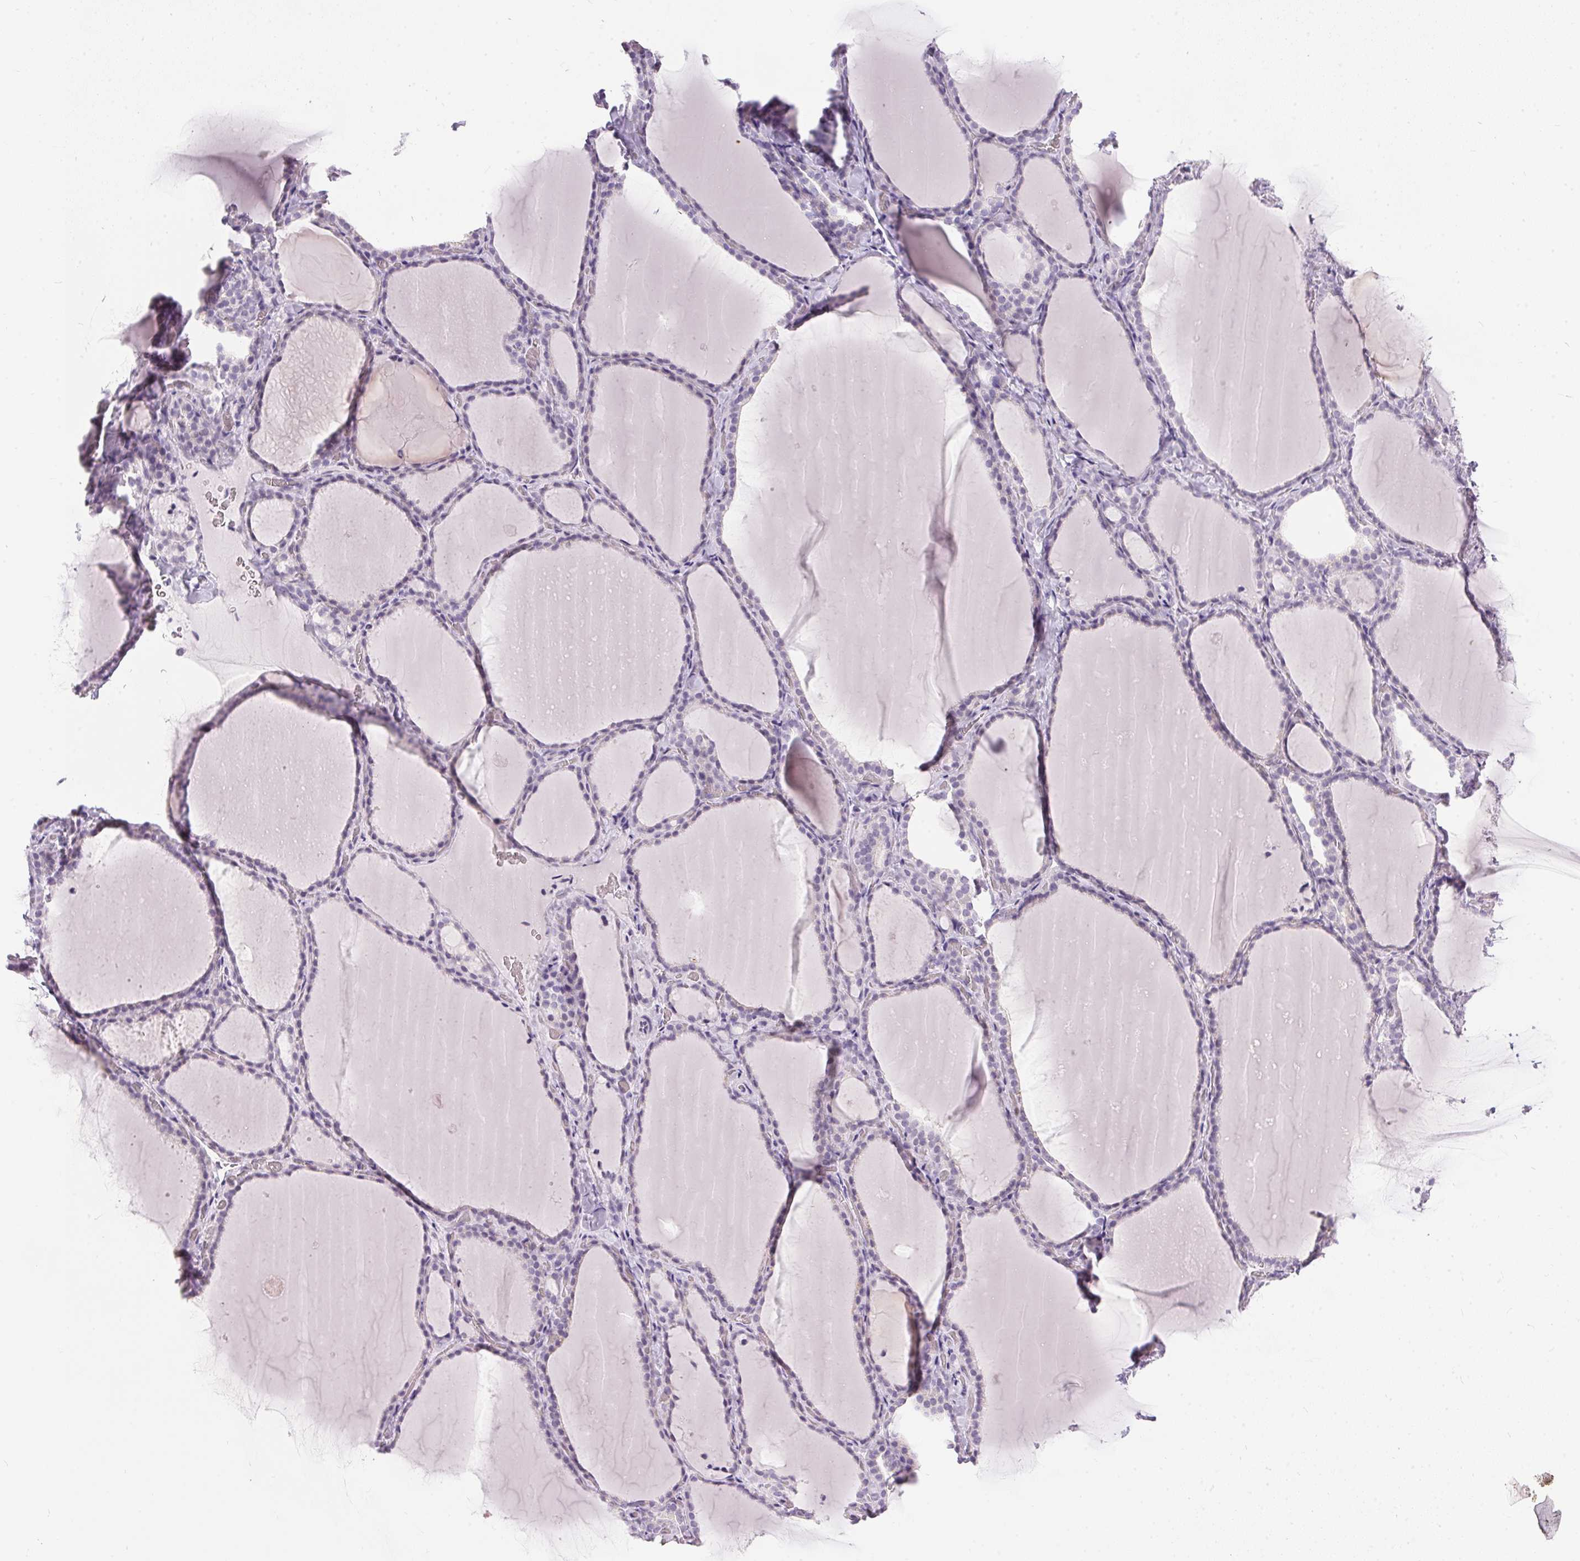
{"staining": {"intensity": "negative", "quantity": "none", "location": "none"}, "tissue": "thyroid gland", "cell_type": "Glandular cells", "image_type": "normal", "snomed": [{"axis": "morphology", "description": "Normal tissue, NOS"}, {"axis": "topography", "description": "Thyroid gland"}], "caption": "Immunohistochemistry micrograph of unremarkable thyroid gland: human thyroid gland stained with DAB displays no significant protein expression in glandular cells. (Stains: DAB (3,3'-diaminobenzidine) IHC with hematoxylin counter stain, Microscopy: brightfield microscopy at high magnification).", "gene": "GBP6", "patient": {"sex": "female", "age": 22}}